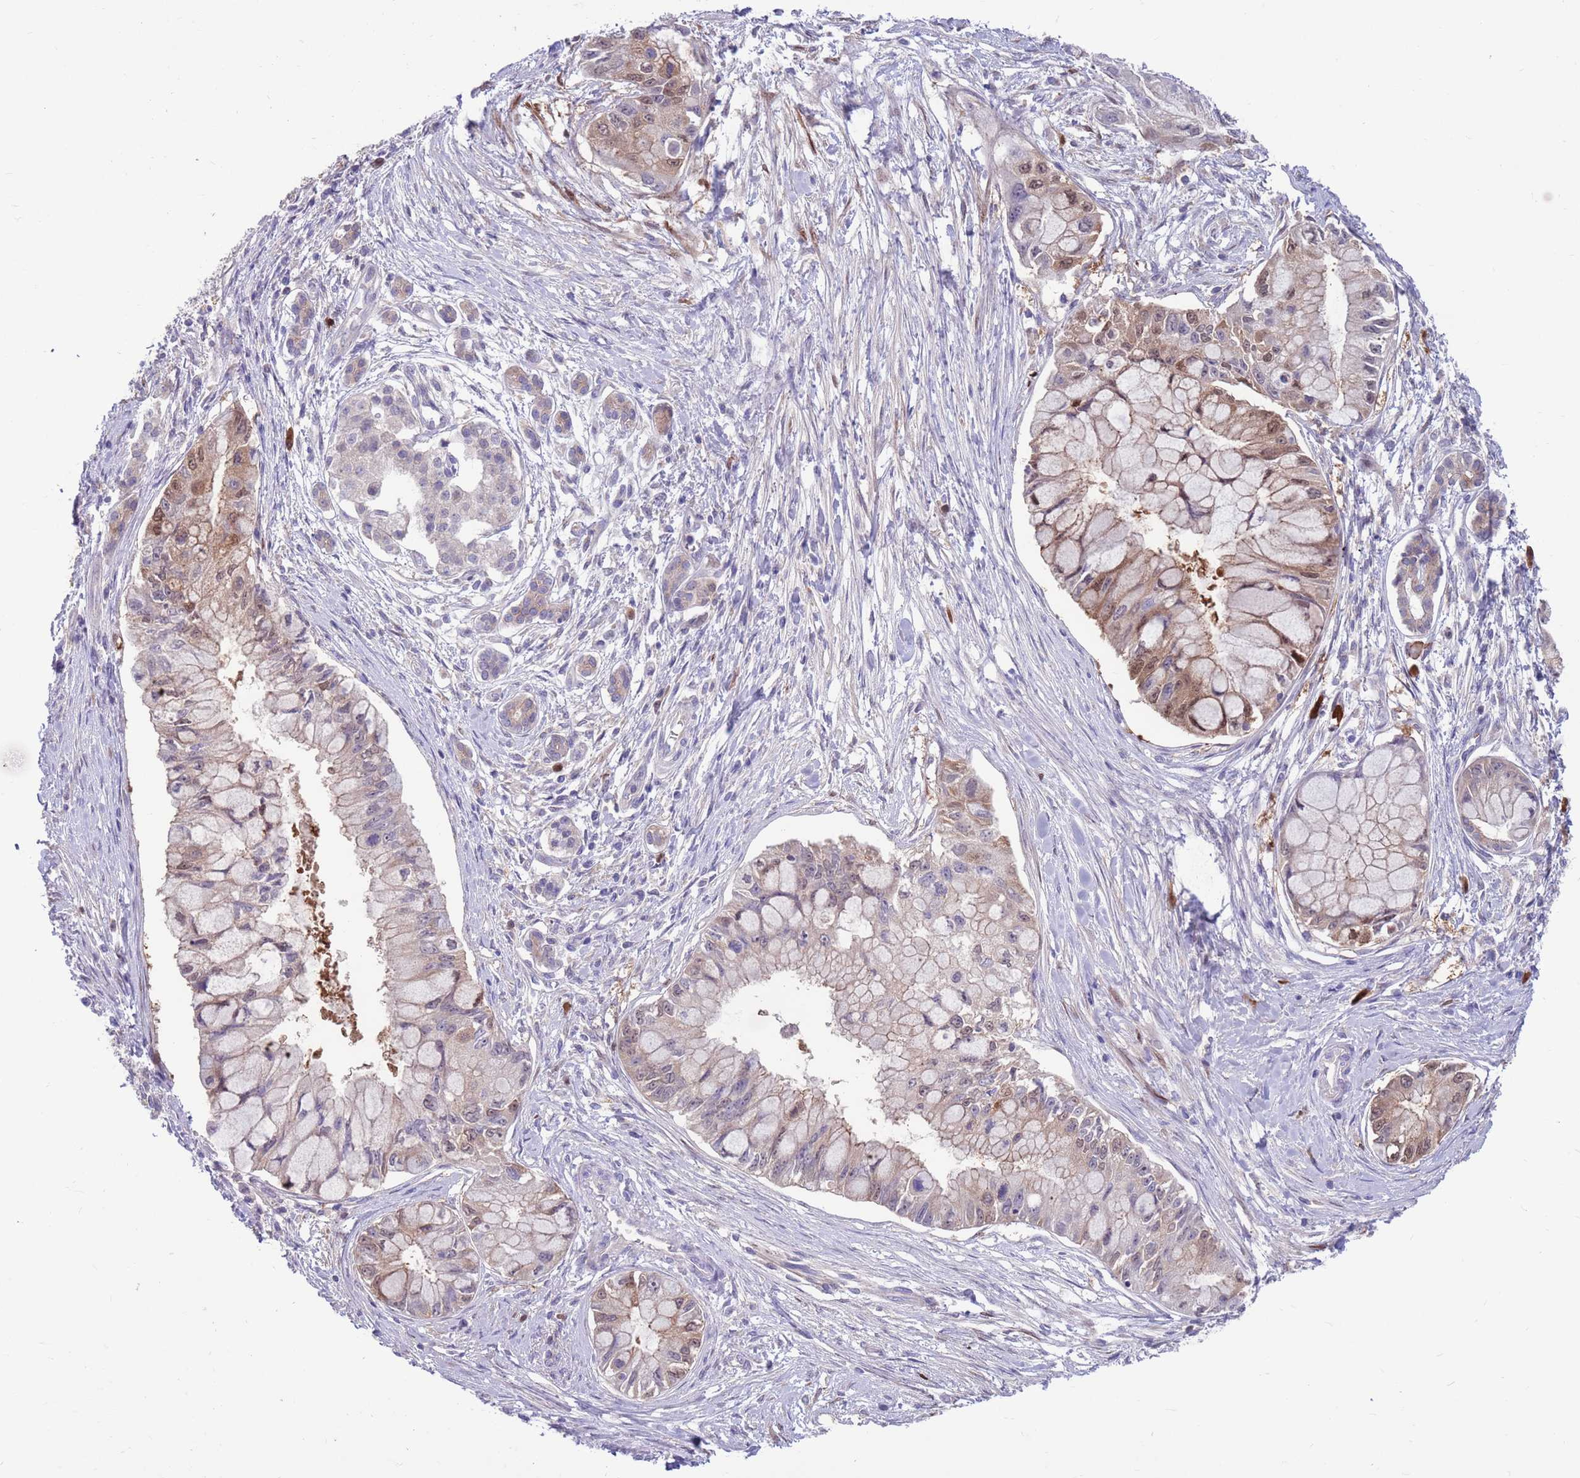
{"staining": {"intensity": "moderate", "quantity": "<25%", "location": "cytoplasmic/membranous,nuclear"}, "tissue": "pancreatic cancer", "cell_type": "Tumor cells", "image_type": "cancer", "snomed": [{"axis": "morphology", "description": "Adenocarcinoma, NOS"}, {"axis": "topography", "description": "Pancreas"}], "caption": "IHC (DAB (3,3'-diaminobenzidine)) staining of human adenocarcinoma (pancreatic) exhibits moderate cytoplasmic/membranous and nuclear protein positivity in about <25% of tumor cells.", "gene": "KLHL29", "patient": {"sex": "male", "age": 48}}